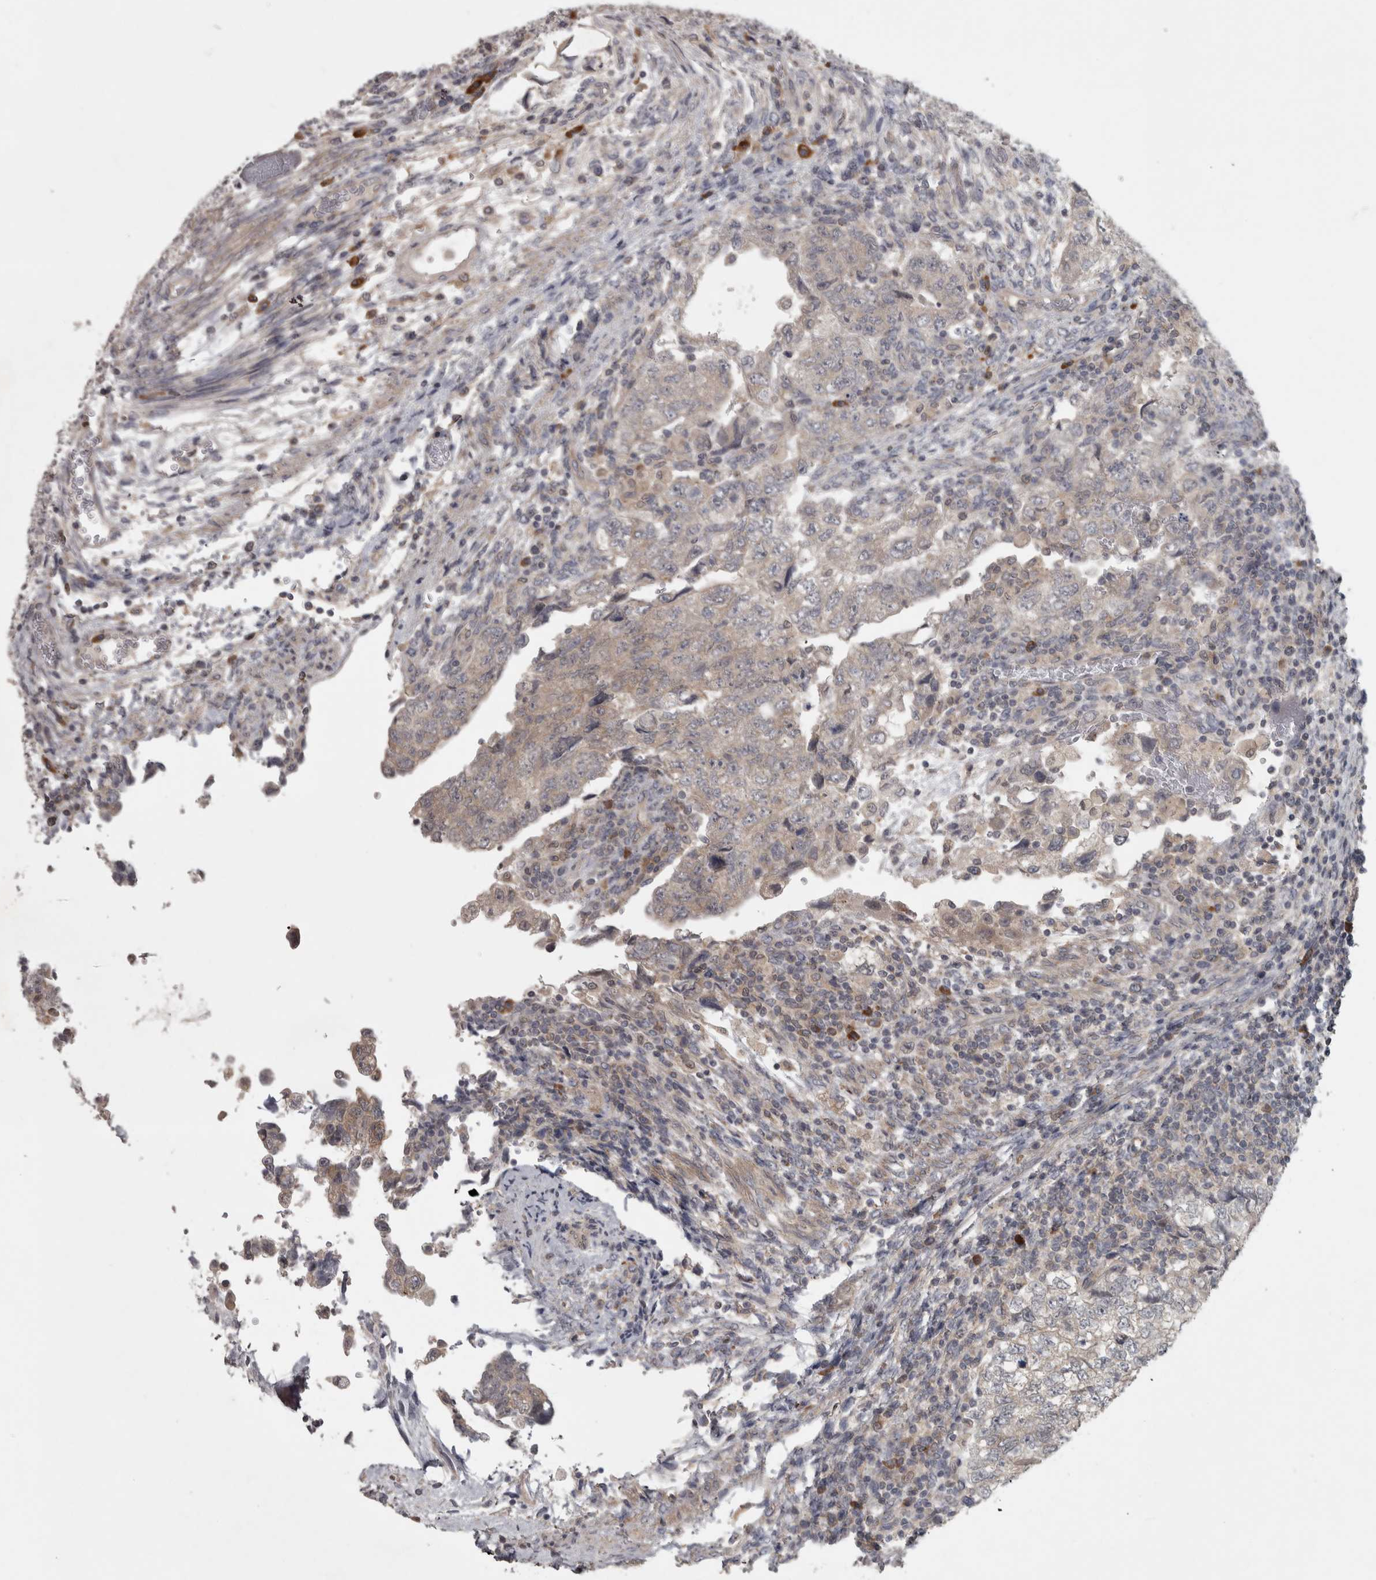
{"staining": {"intensity": "weak", "quantity": "<25%", "location": "cytoplasmic/membranous"}, "tissue": "testis cancer", "cell_type": "Tumor cells", "image_type": "cancer", "snomed": [{"axis": "morphology", "description": "Normal tissue, NOS"}, {"axis": "morphology", "description": "Carcinoma, Embryonal, NOS"}, {"axis": "topography", "description": "Testis"}], "caption": "A micrograph of human testis cancer (embryonal carcinoma) is negative for staining in tumor cells.", "gene": "SLCO5A1", "patient": {"sex": "male", "age": 36}}